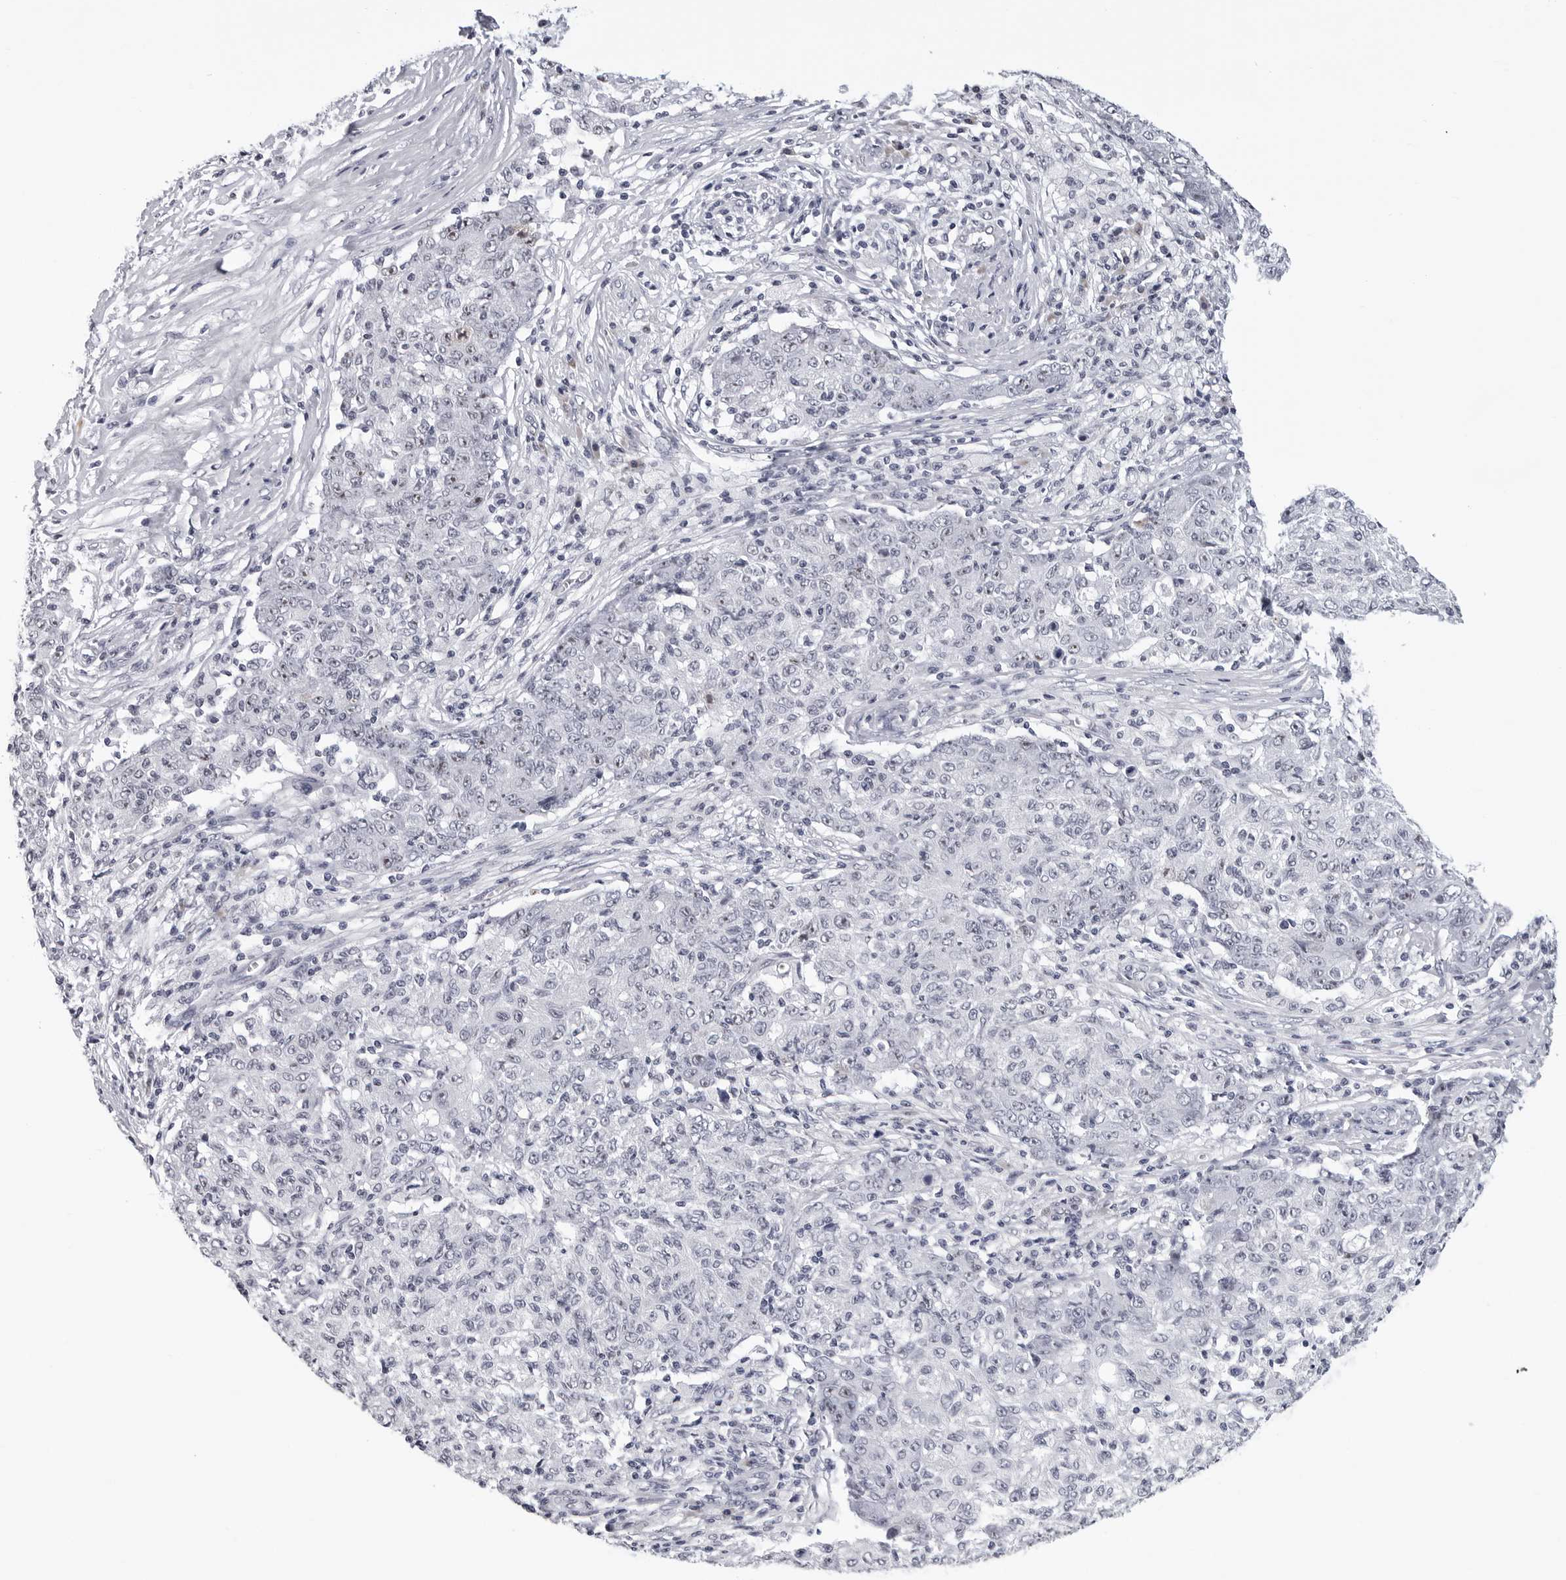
{"staining": {"intensity": "strong", "quantity": "<25%", "location": "nuclear"}, "tissue": "ovarian cancer", "cell_type": "Tumor cells", "image_type": "cancer", "snomed": [{"axis": "morphology", "description": "Carcinoma, endometroid"}, {"axis": "topography", "description": "Ovary"}], "caption": "Human endometroid carcinoma (ovarian) stained for a protein (brown) displays strong nuclear positive positivity in approximately <25% of tumor cells.", "gene": "GNL2", "patient": {"sex": "female", "age": 42}}